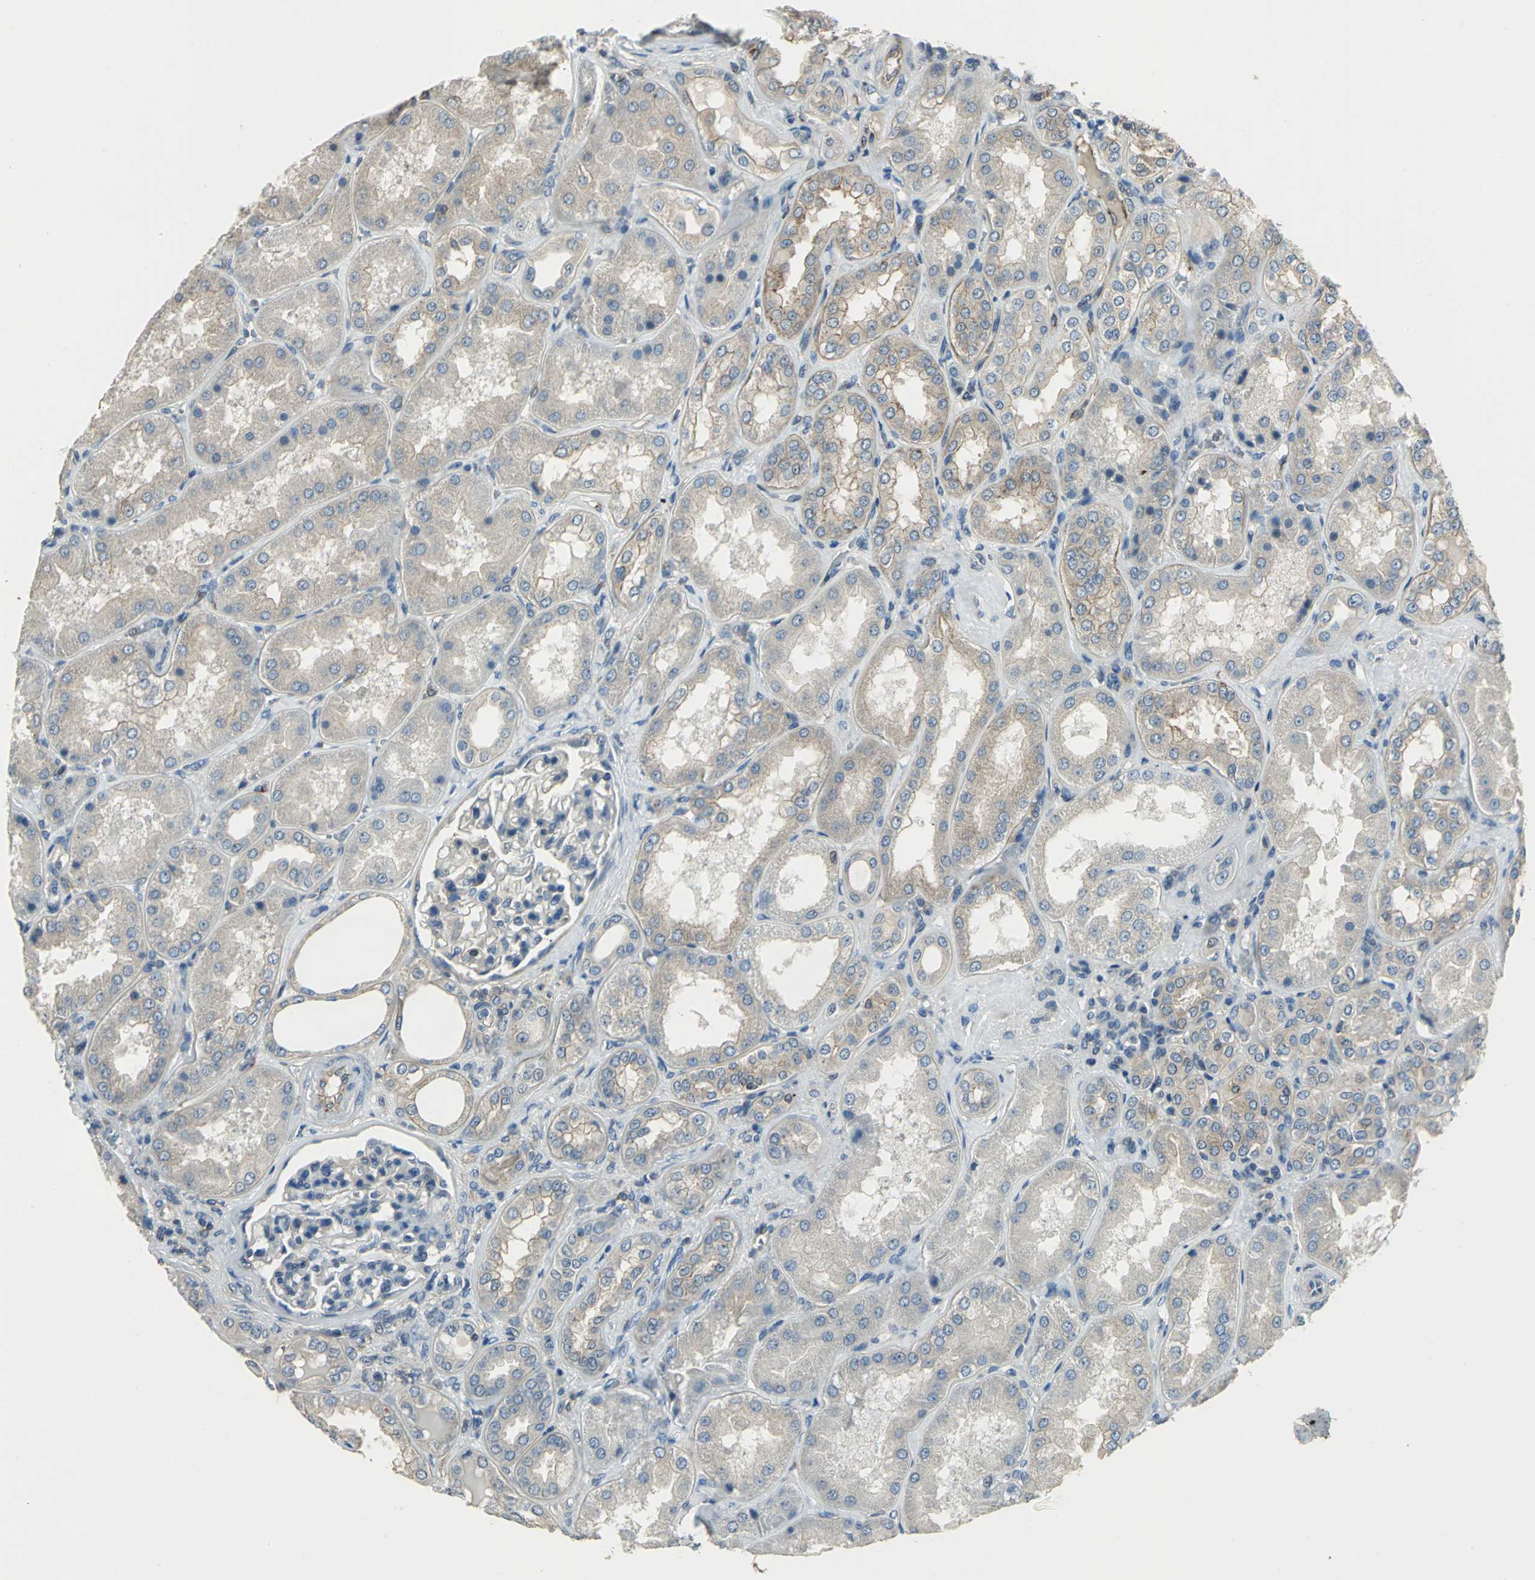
{"staining": {"intensity": "weak", "quantity": "25%-75%", "location": "cytoplasmic/membranous"}, "tissue": "kidney", "cell_type": "Cells in glomeruli", "image_type": "normal", "snomed": [{"axis": "morphology", "description": "Normal tissue, NOS"}, {"axis": "topography", "description": "Kidney"}], "caption": "Unremarkable kidney exhibits weak cytoplasmic/membranous staining in about 25%-75% of cells in glomeruli.", "gene": "RAPGEF1", "patient": {"sex": "female", "age": 56}}